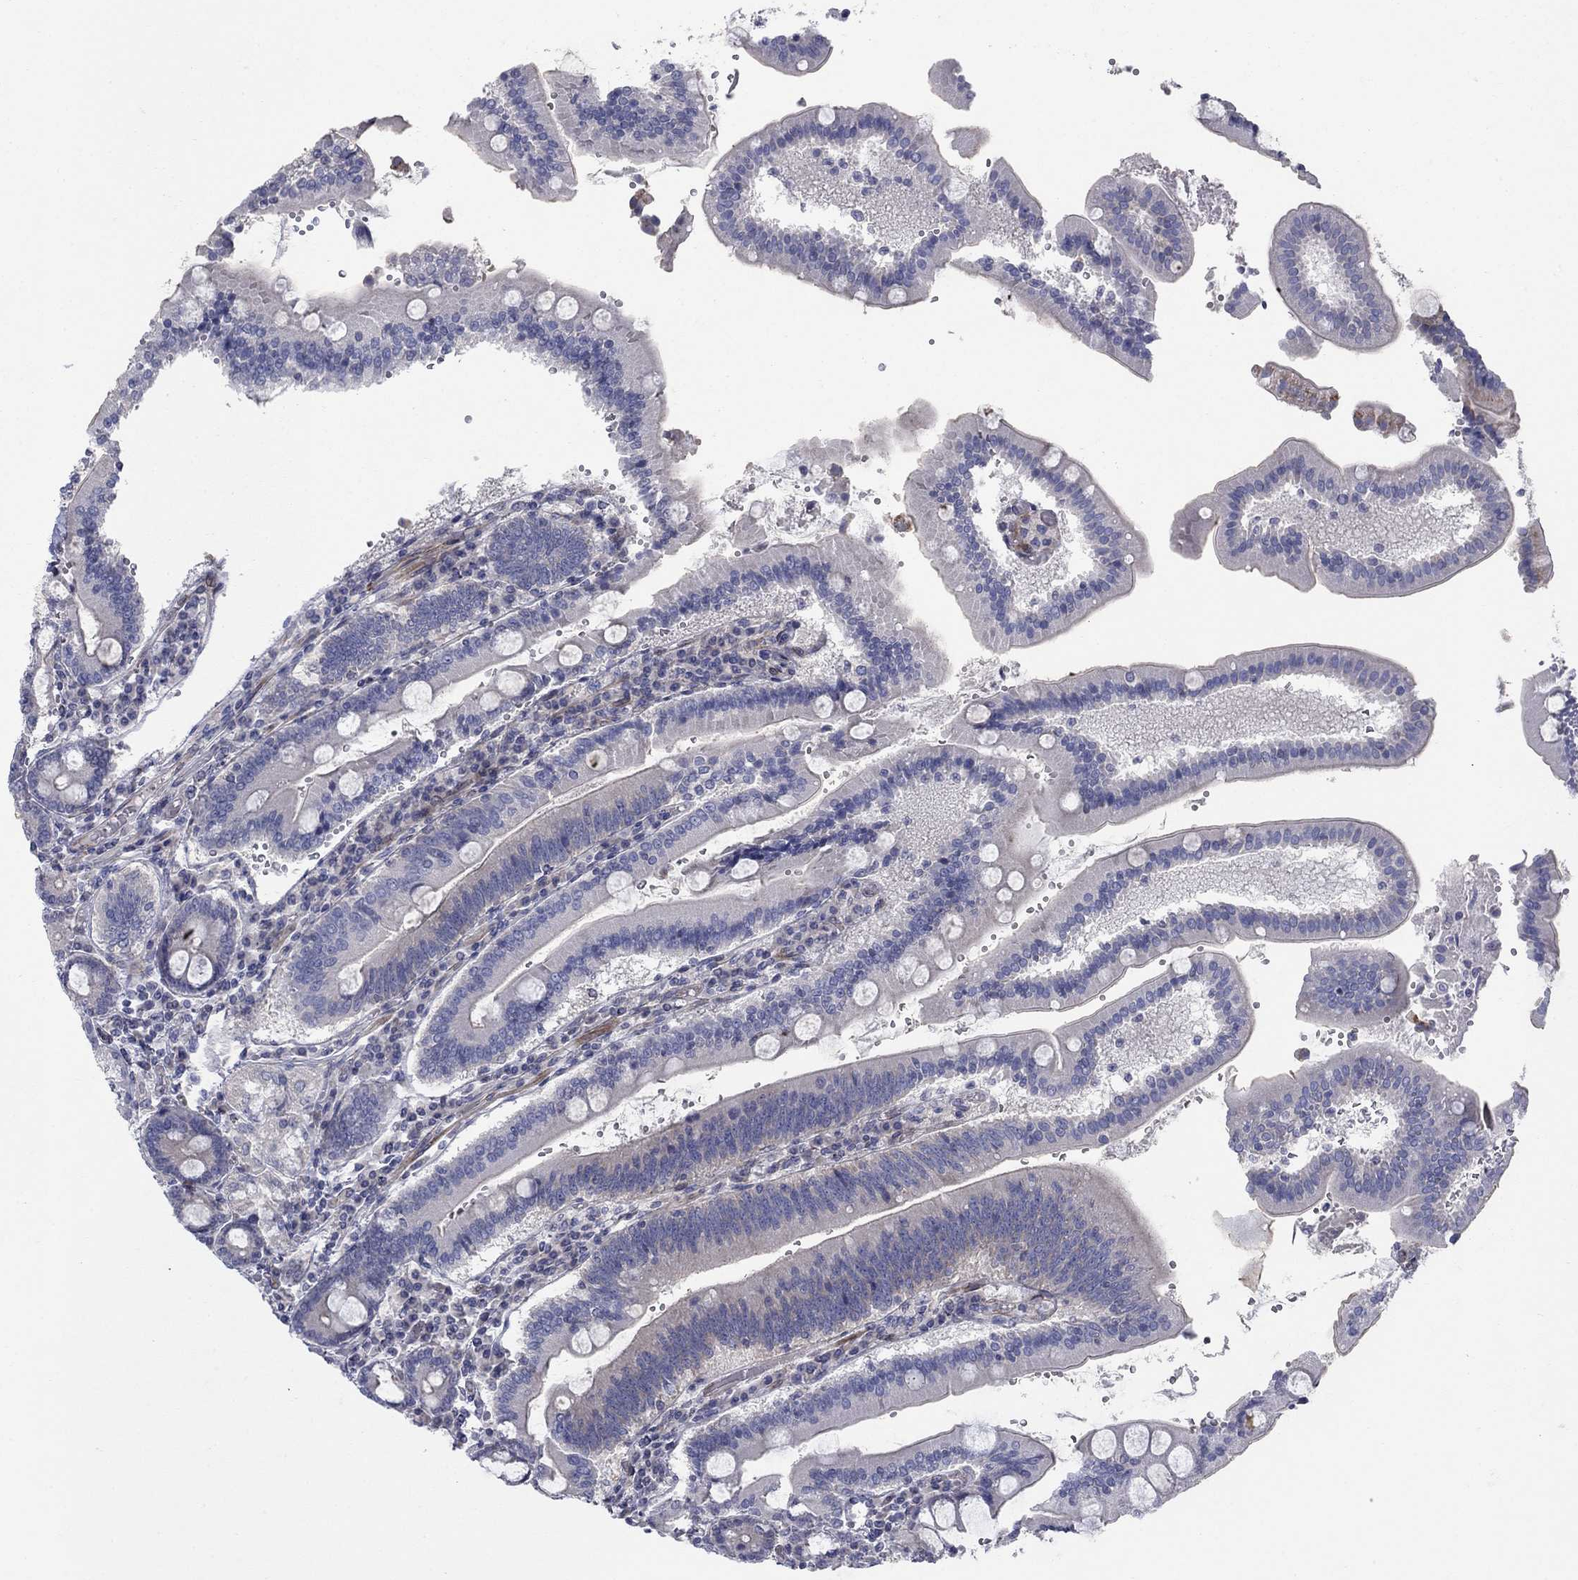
{"staining": {"intensity": "moderate", "quantity": "<25%", "location": "cytoplasmic/membranous"}, "tissue": "duodenum", "cell_type": "Glandular cells", "image_type": "normal", "snomed": [{"axis": "morphology", "description": "Normal tissue, NOS"}, {"axis": "topography", "description": "Duodenum"}], "caption": "Glandular cells reveal moderate cytoplasmic/membranous positivity in about <25% of cells in unremarkable duodenum. (Stains: DAB in brown, nuclei in blue, Microscopy: brightfield microscopy at high magnification).", "gene": "FXR1", "patient": {"sex": "female", "age": 62}}